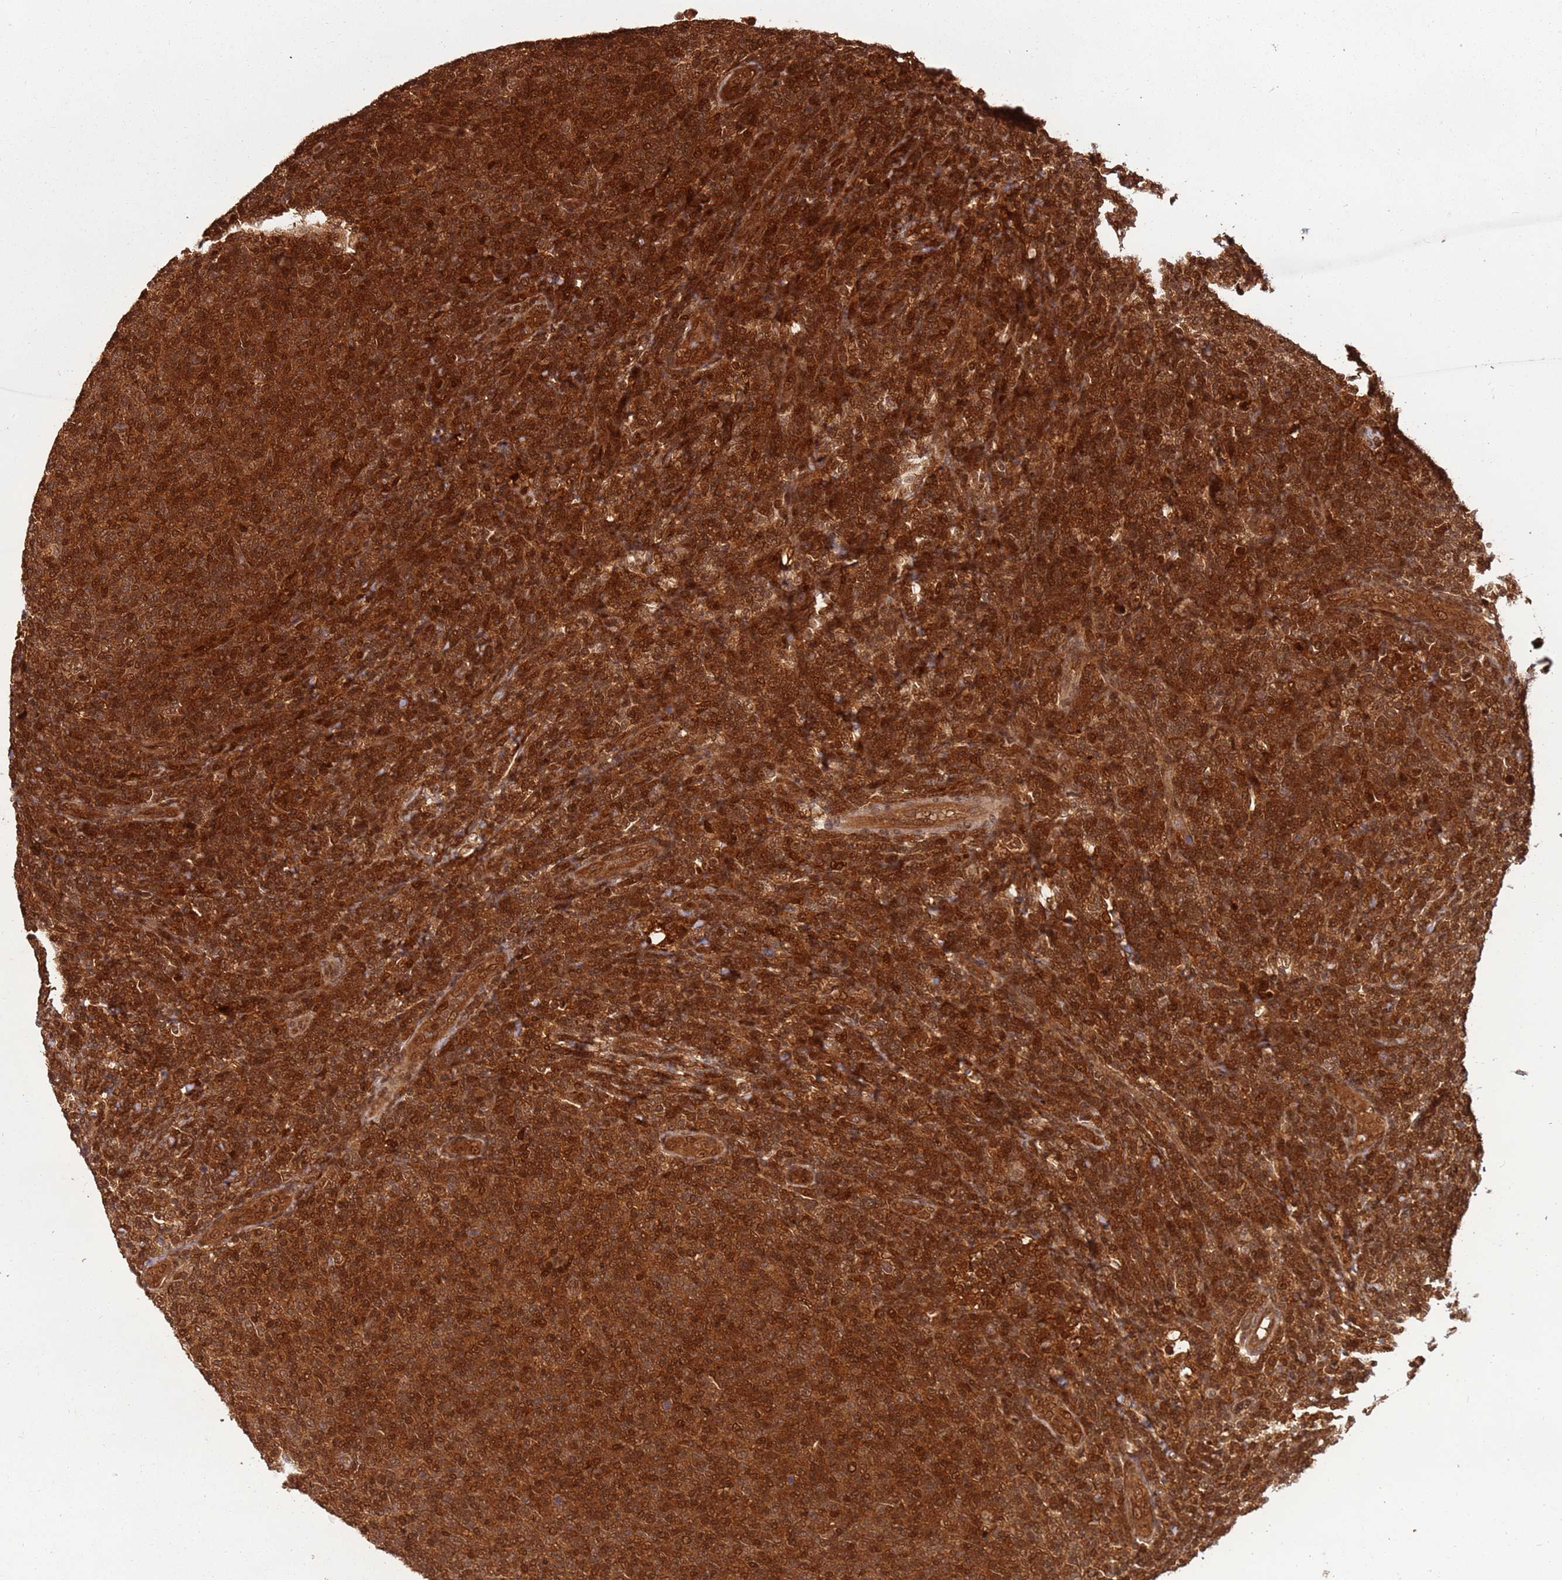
{"staining": {"intensity": "strong", "quantity": ">75%", "location": "cytoplasmic/membranous,nuclear"}, "tissue": "lymphoma", "cell_type": "Tumor cells", "image_type": "cancer", "snomed": [{"axis": "morphology", "description": "Malignant lymphoma, non-Hodgkin's type, Low grade"}, {"axis": "topography", "description": "Lymph node"}], "caption": "Brown immunohistochemical staining in human low-grade malignant lymphoma, non-Hodgkin's type exhibits strong cytoplasmic/membranous and nuclear expression in approximately >75% of tumor cells.", "gene": "PGLS", "patient": {"sex": "male", "age": 66}}